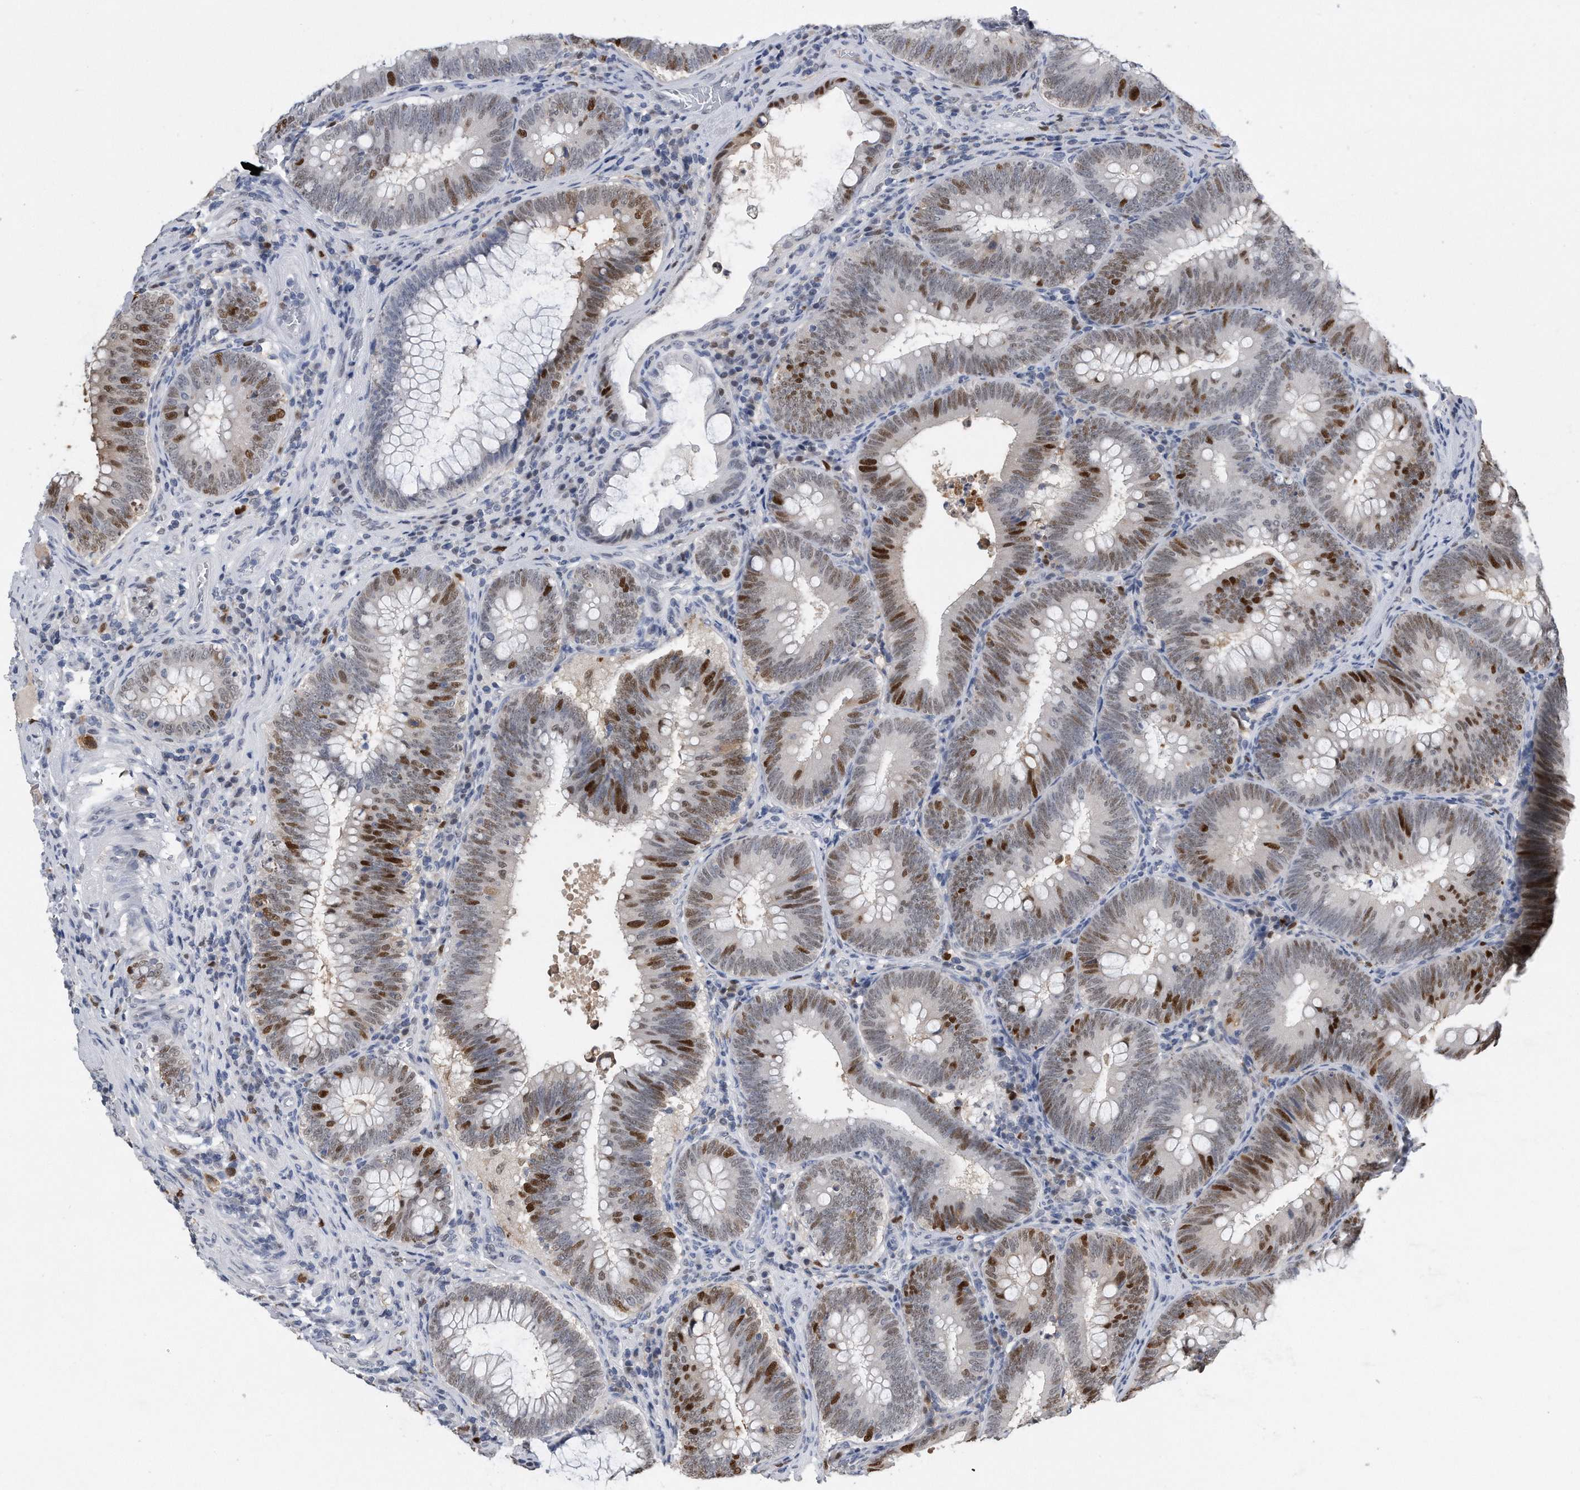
{"staining": {"intensity": "strong", "quantity": "<25%", "location": "nuclear"}, "tissue": "colorectal cancer", "cell_type": "Tumor cells", "image_type": "cancer", "snomed": [{"axis": "morphology", "description": "Normal tissue, NOS"}, {"axis": "topography", "description": "Colon"}], "caption": "IHC (DAB (3,3'-diaminobenzidine)) staining of colorectal cancer displays strong nuclear protein staining in about <25% of tumor cells. The protein is shown in brown color, while the nuclei are stained blue.", "gene": "PCNA", "patient": {"sex": "female", "age": 82}}